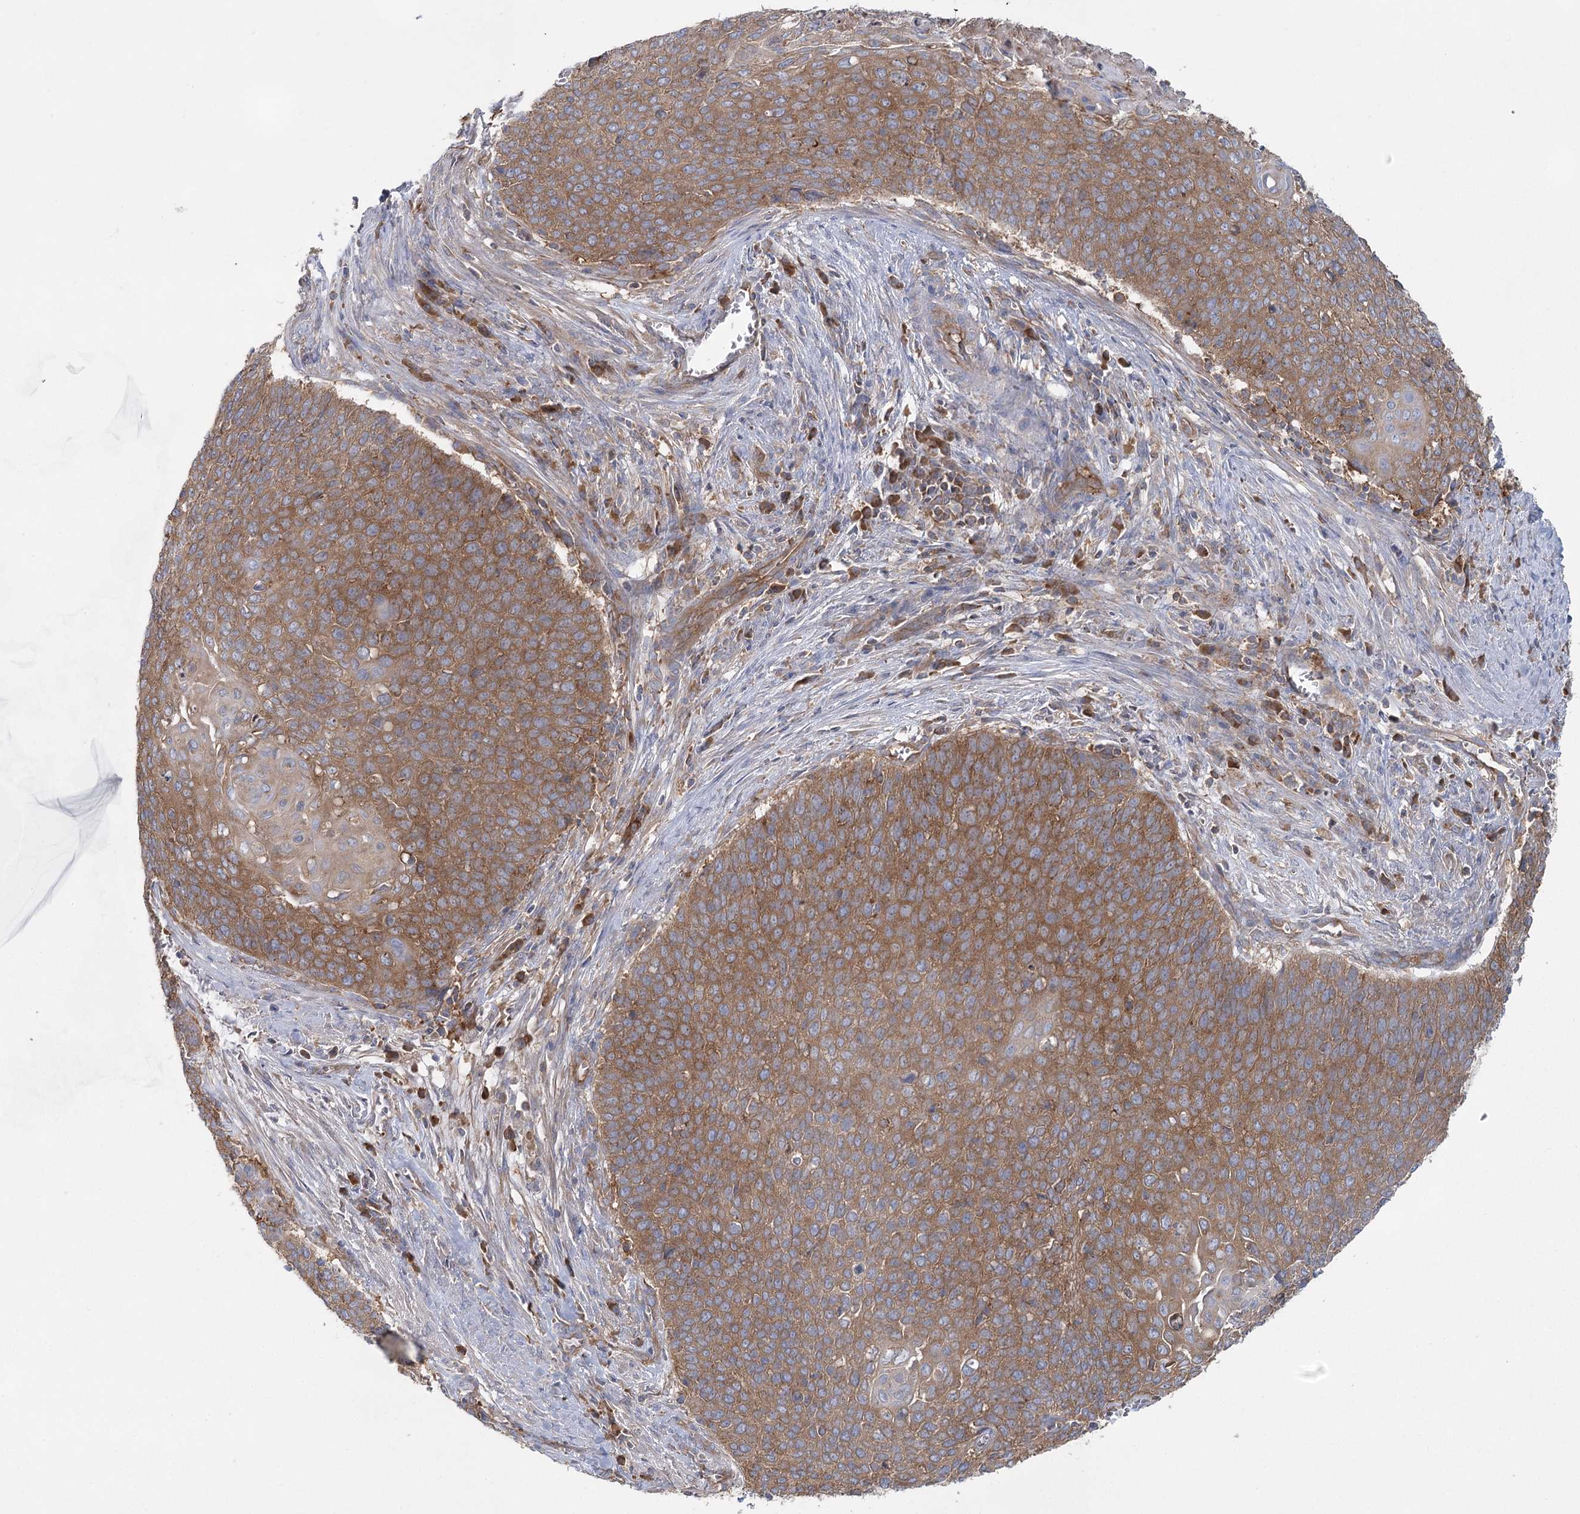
{"staining": {"intensity": "moderate", "quantity": ">75%", "location": "cytoplasmic/membranous"}, "tissue": "cervical cancer", "cell_type": "Tumor cells", "image_type": "cancer", "snomed": [{"axis": "morphology", "description": "Squamous cell carcinoma, NOS"}, {"axis": "topography", "description": "Cervix"}], "caption": "Moderate cytoplasmic/membranous staining for a protein is appreciated in about >75% of tumor cells of cervical cancer using immunohistochemistry (IHC).", "gene": "EIF3A", "patient": {"sex": "female", "age": 39}}